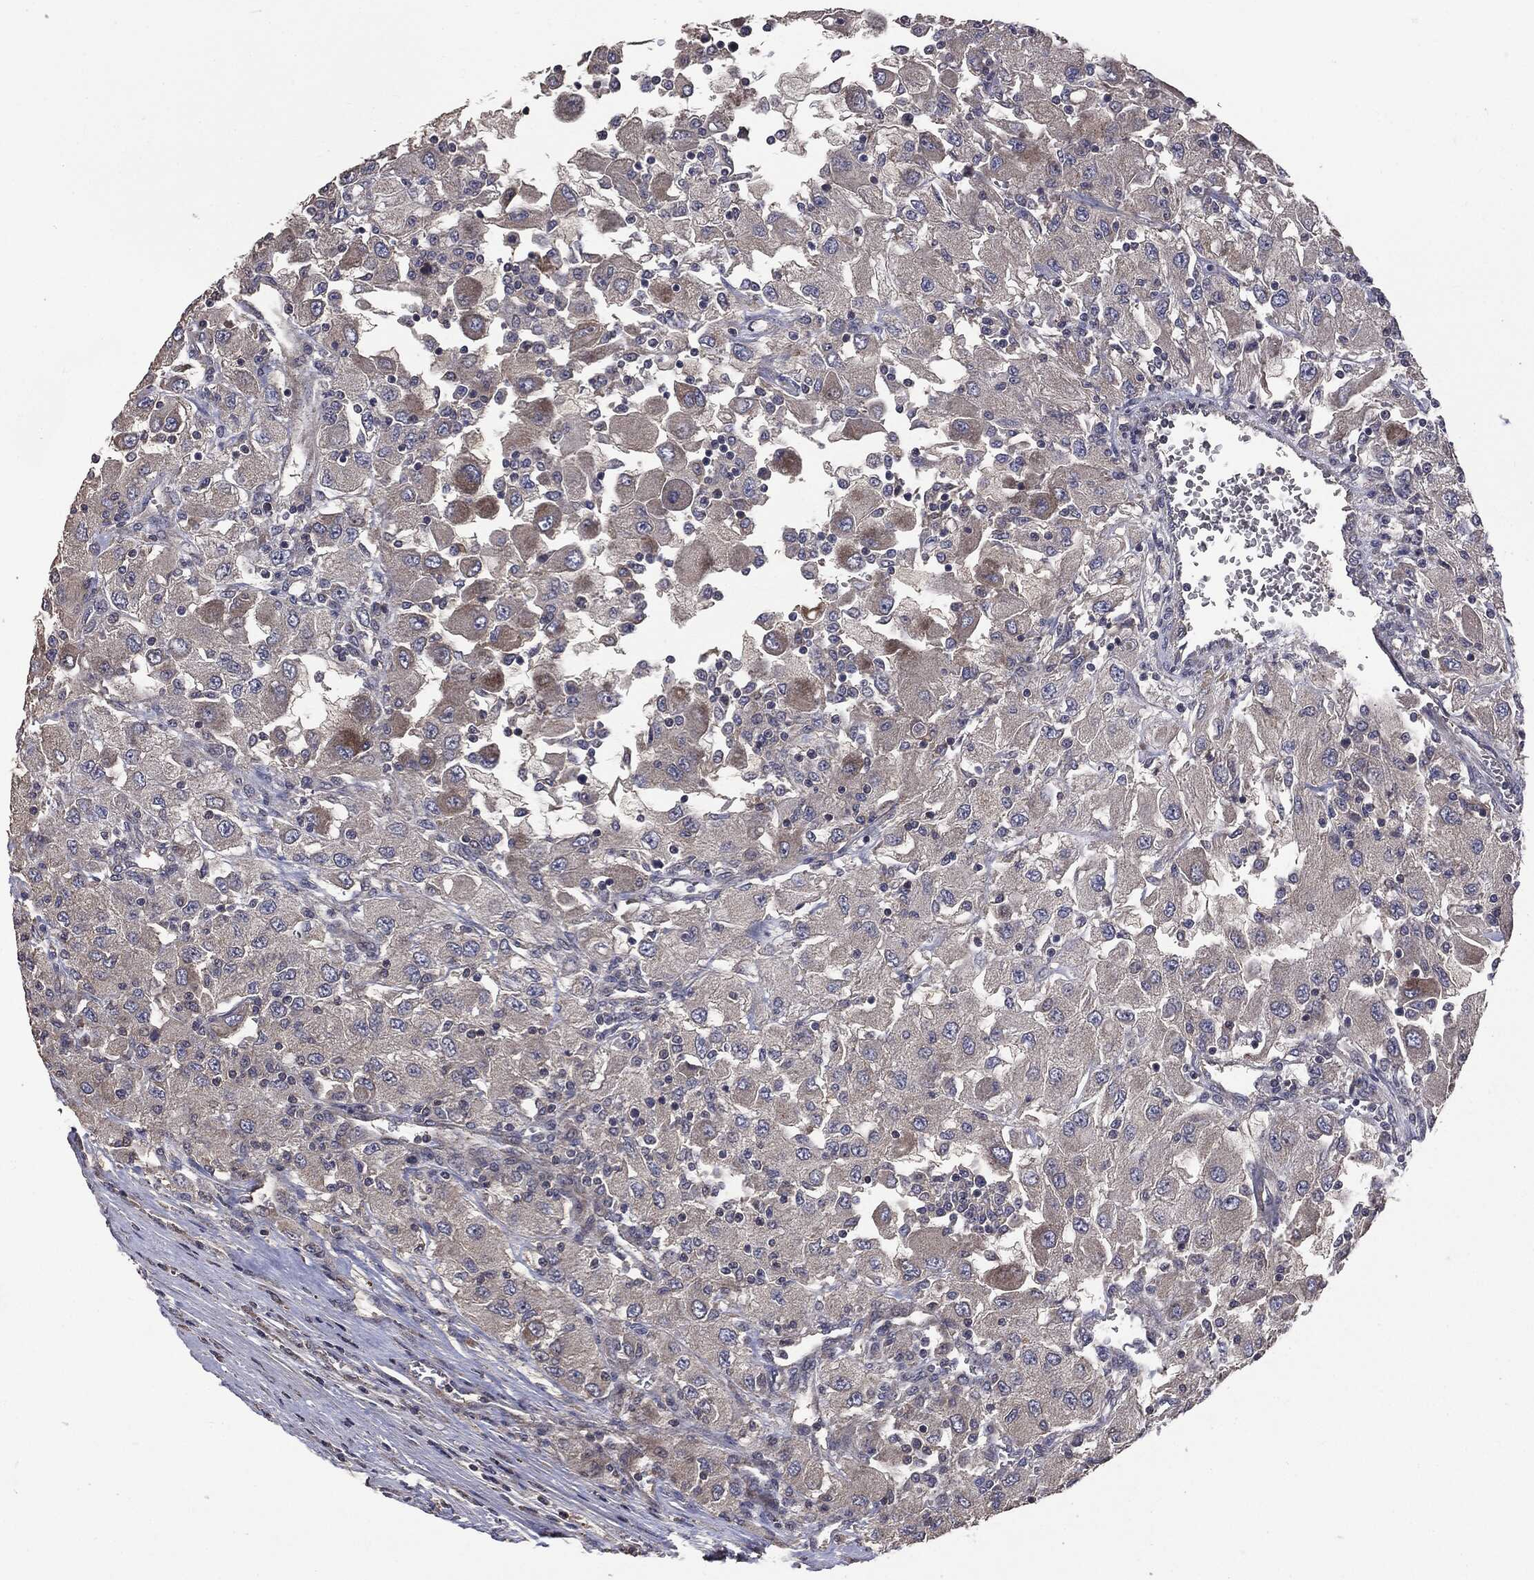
{"staining": {"intensity": "negative", "quantity": "none", "location": "none"}, "tissue": "renal cancer", "cell_type": "Tumor cells", "image_type": "cancer", "snomed": [{"axis": "morphology", "description": "Adenocarcinoma, NOS"}, {"axis": "topography", "description": "Kidney"}], "caption": "Renal adenocarcinoma was stained to show a protein in brown. There is no significant staining in tumor cells.", "gene": "MTOR", "patient": {"sex": "female", "age": 67}}